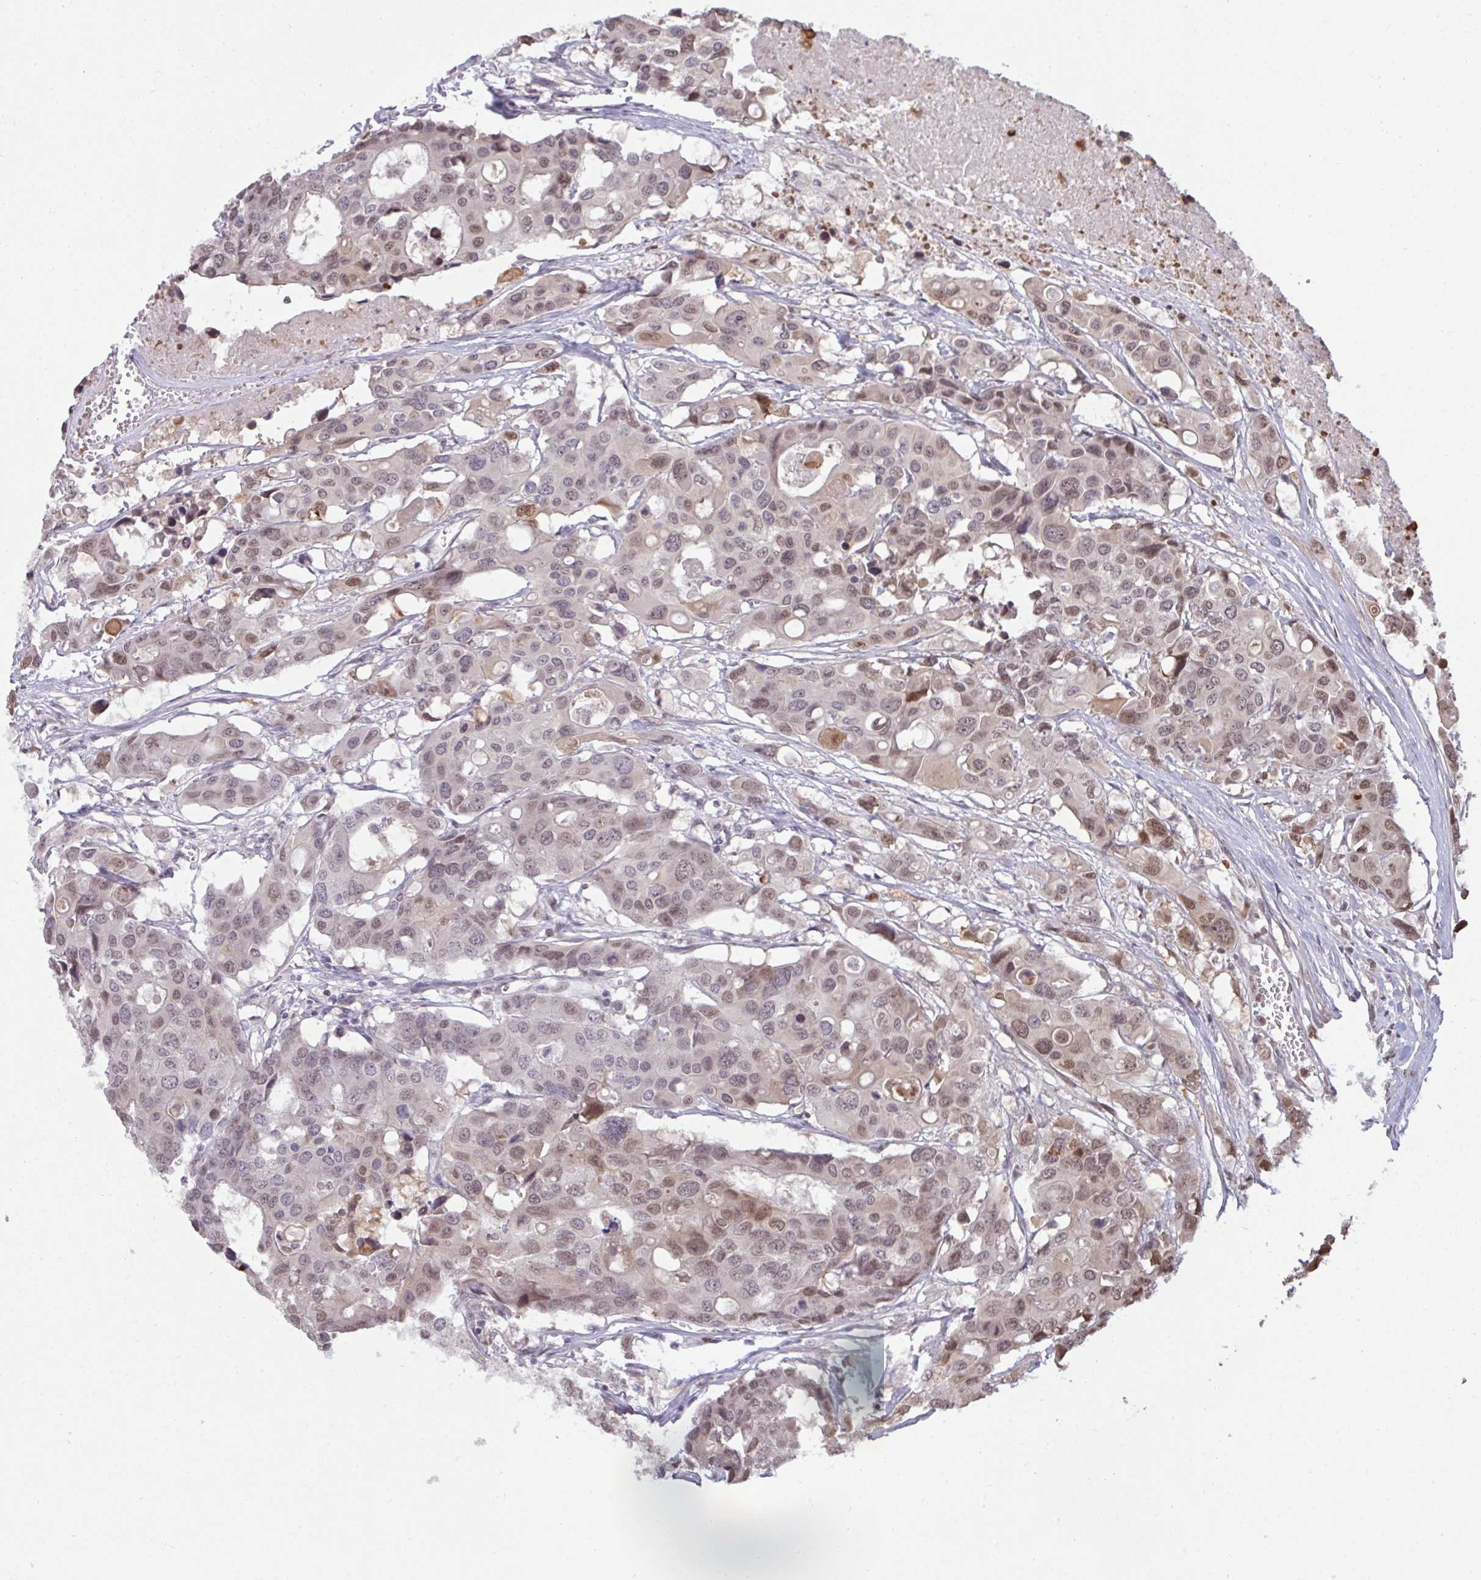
{"staining": {"intensity": "moderate", "quantity": "25%-75%", "location": "nuclear"}, "tissue": "colorectal cancer", "cell_type": "Tumor cells", "image_type": "cancer", "snomed": [{"axis": "morphology", "description": "Adenocarcinoma, NOS"}, {"axis": "topography", "description": "Colon"}], "caption": "An immunohistochemistry micrograph of tumor tissue is shown. Protein staining in brown highlights moderate nuclear positivity in adenocarcinoma (colorectal) within tumor cells.", "gene": "UXT", "patient": {"sex": "male", "age": 77}}